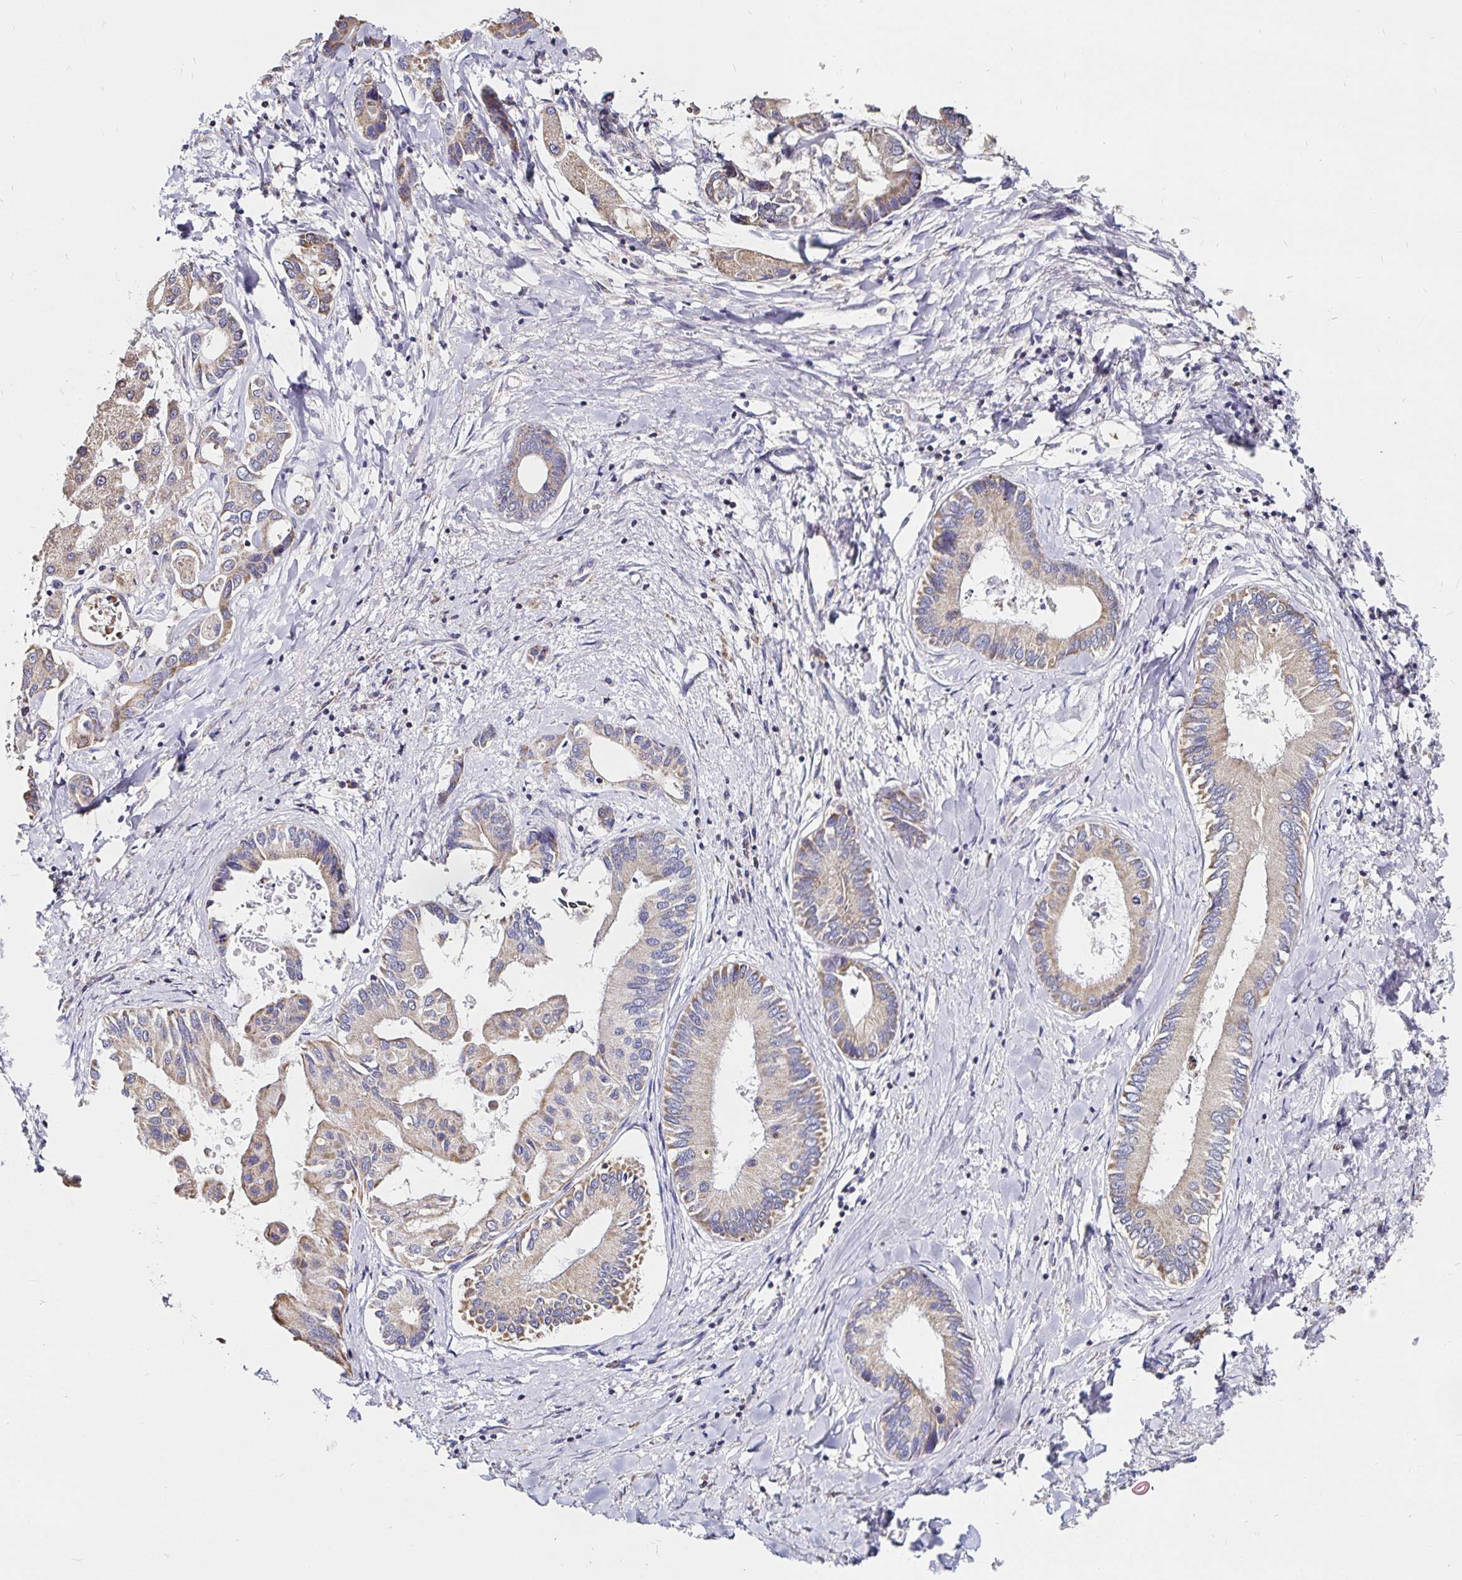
{"staining": {"intensity": "weak", "quantity": "<25%", "location": "cytoplasmic/membranous"}, "tissue": "liver cancer", "cell_type": "Tumor cells", "image_type": "cancer", "snomed": [{"axis": "morphology", "description": "Cholangiocarcinoma"}, {"axis": "topography", "description": "Liver"}], "caption": "This is an IHC micrograph of human liver cancer. There is no expression in tumor cells.", "gene": "PGAM2", "patient": {"sex": "male", "age": 66}}